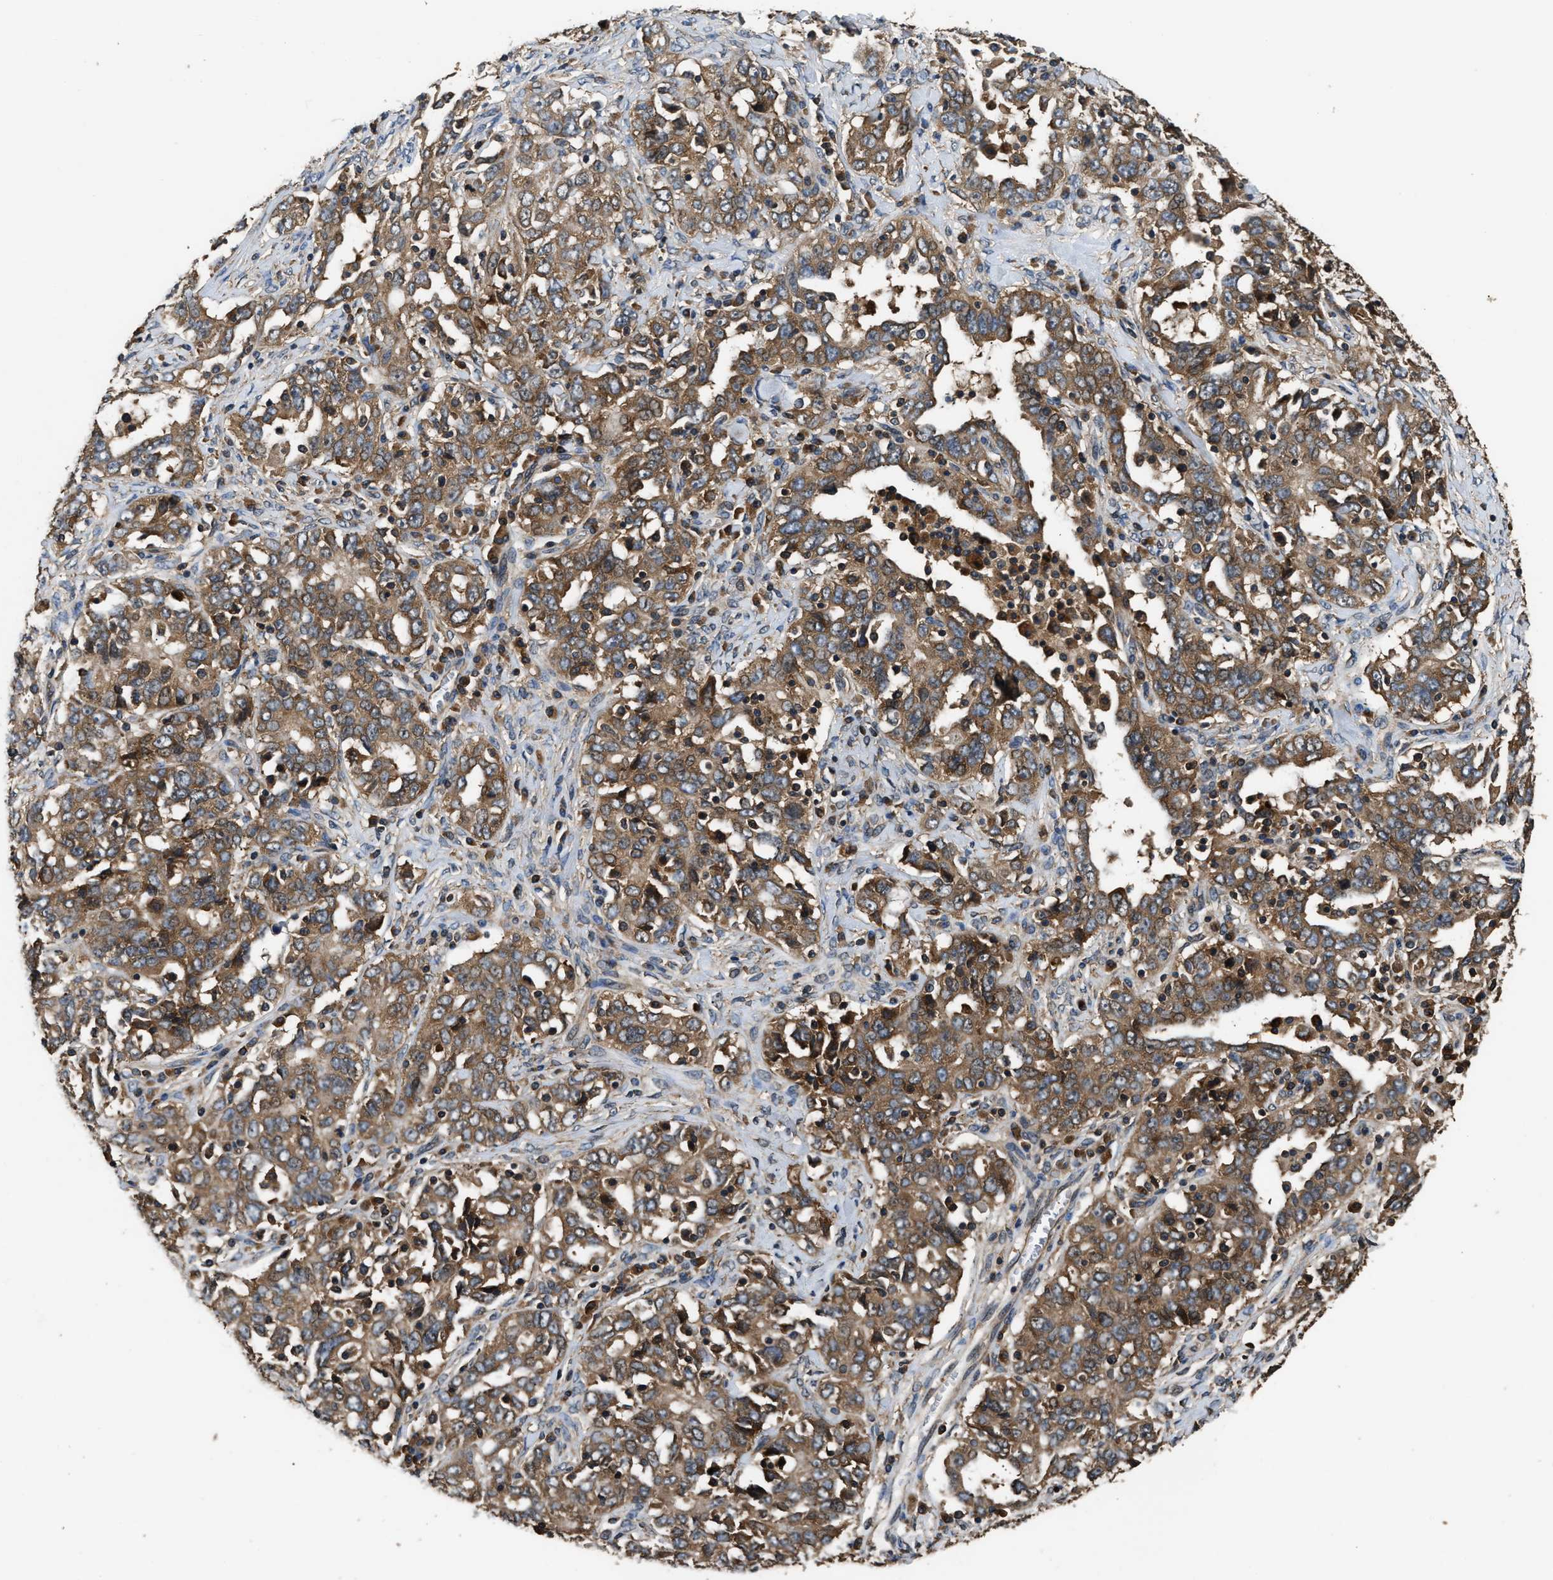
{"staining": {"intensity": "moderate", "quantity": ">75%", "location": "cytoplasmic/membranous"}, "tissue": "ovarian cancer", "cell_type": "Tumor cells", "image_type": "cancer", "snomed": [{"axis": "morphology", "description": "Carcinoma, endometroid"}, {"axis": "topography", "description": "Ovary"}], "caption": "Protein analysis of endometroid carcinoma (ovarian) tissue reveals moderate cytoplasmic/membranous positivity in about >75% of tumor cells.", "gene": "DNAJC2", "patient": {"sex": "female", "age": 62}}